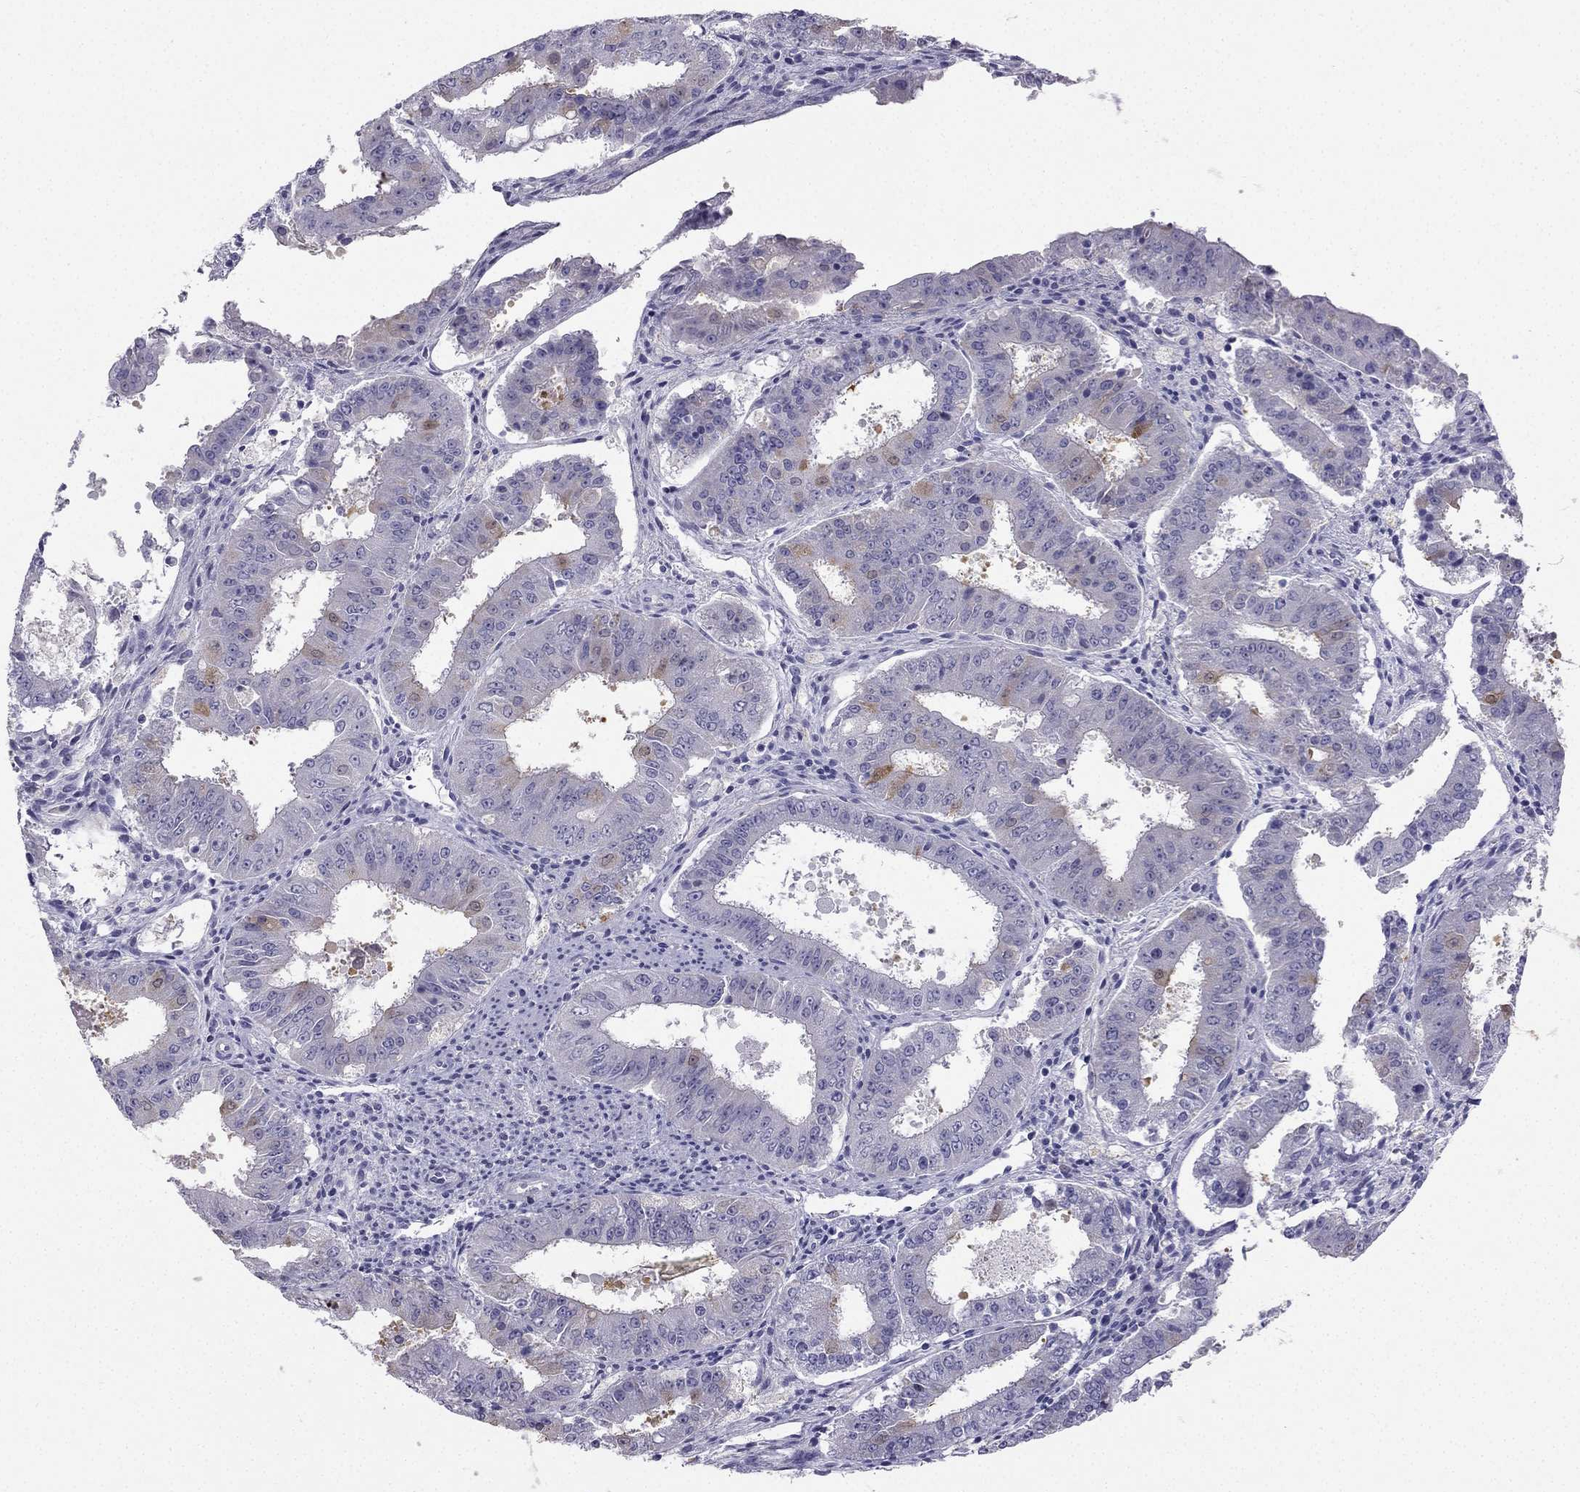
{"staining": {"intensity": "moderate", "quantity": "<25%", "location": "cytoplasmic/membranous"}, "tissue": "ovarian cancer", "cell_type": "Tumor cells", "image_type": "cancer", "snomed": [{"axis": "morphology", "description": "Carcinoma, endometroid"}, {"axis": "topography", "description": "Ovary"}], "caption": "Ovarian endometroid carcinoma tissue reveals moderate cytoplasmic/membranous expression in about <25% of tumor cells (Stains: DAB in brown, nuclei in blue, Microscopy: brightfield microscopy at high magnification).", "gene": "RSPH14", "patient": {"sex": "female", "age": 42}}